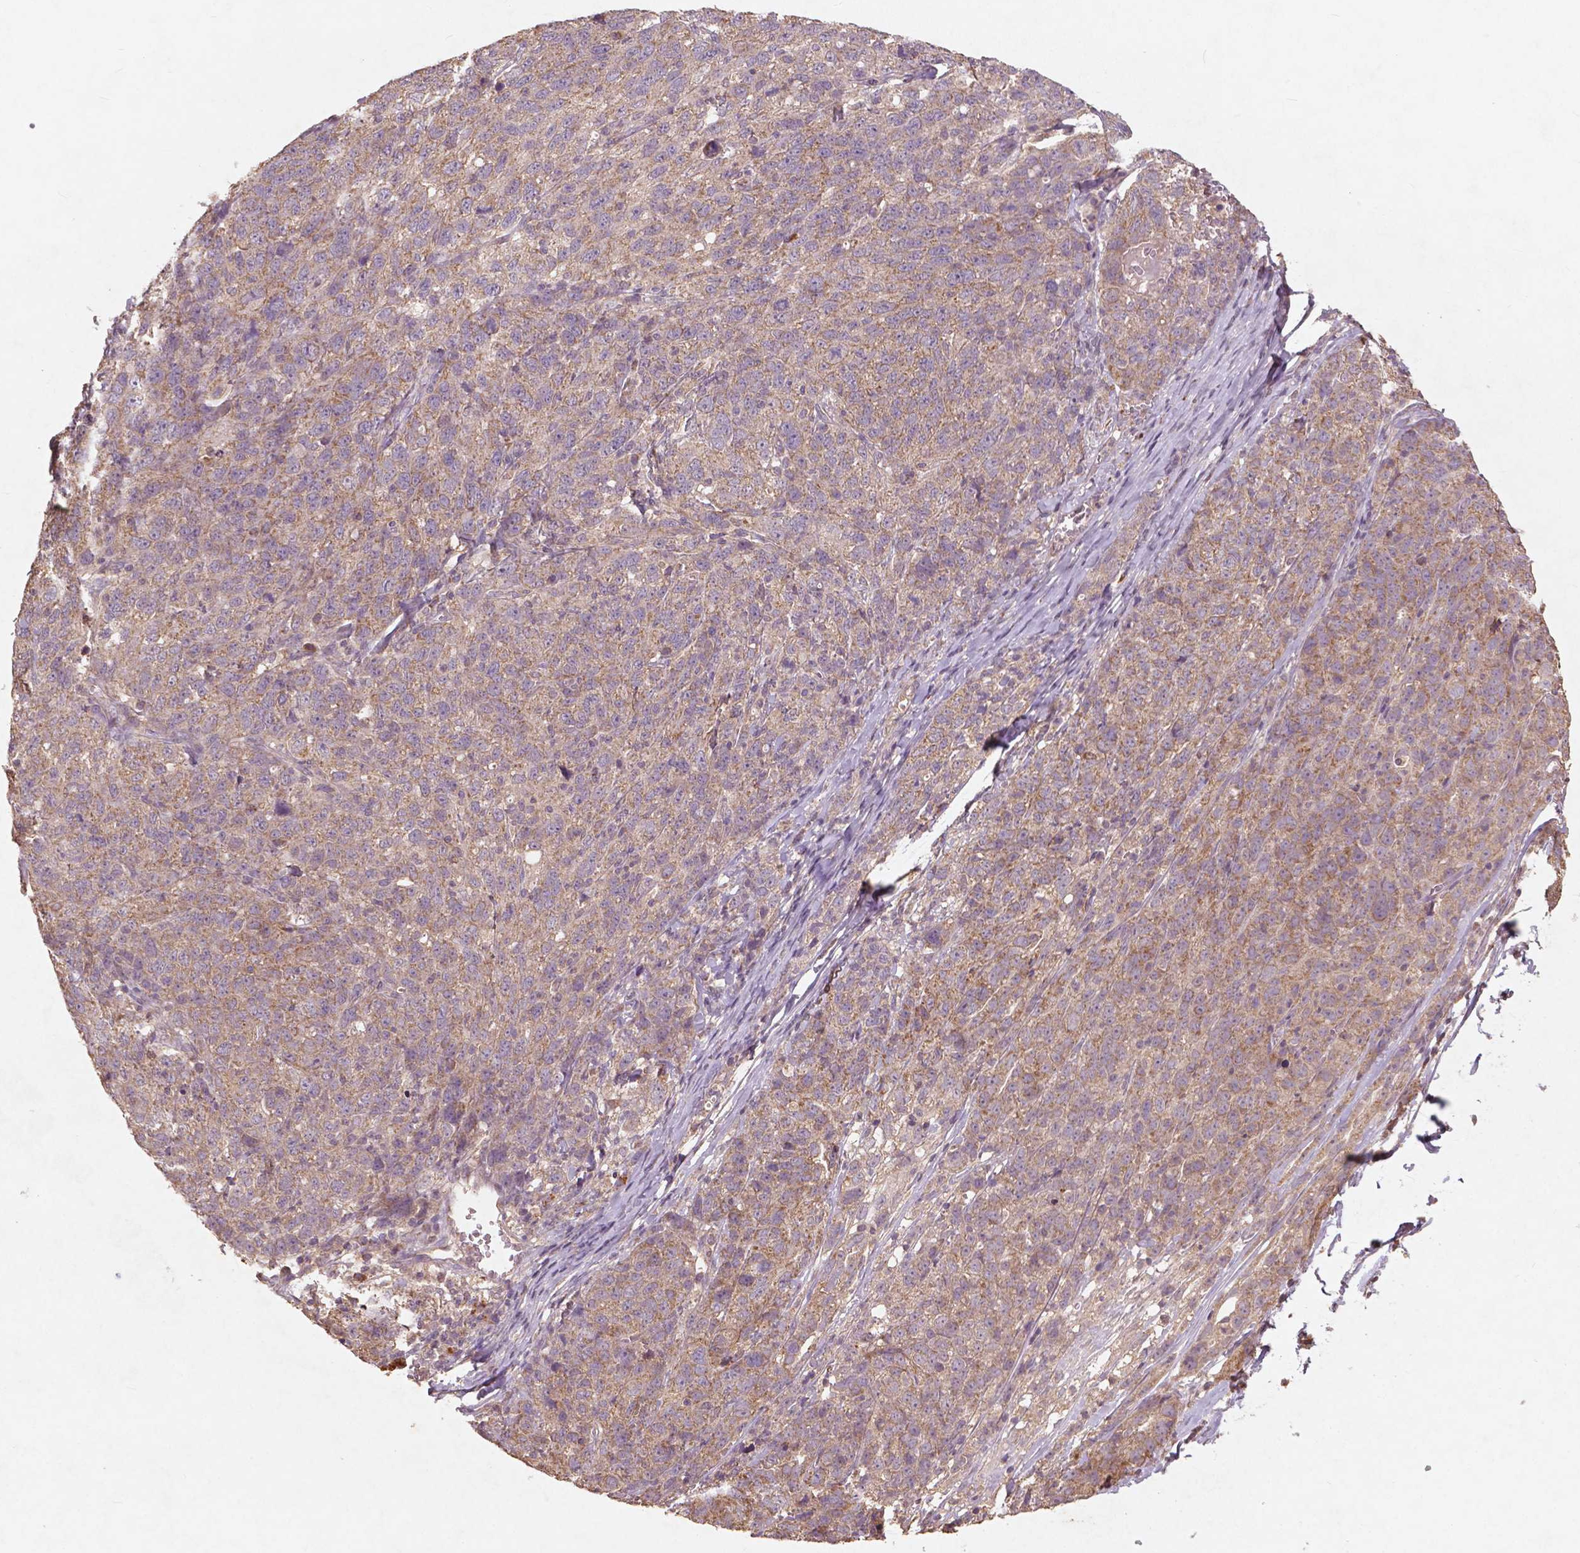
{"staining": {"intensity": "moderate", "quantity": ">75%", "location": "cytoplasmic/membranous"}, "tissue": "ovarian cancer", "cell_type": "Tumor cells", "image_type": "cancer", "snomed": [{"axis": "morphology", "description": "Cystadenocarcinoma, serous, NOS"}, {"axis": "topography", "description": "Ovary"}], "caption": "DAB immunohistochemical staining of ovarian cancer displays moderate cytoplasmic/membranous protein staining in about >75% of tumor cells.", "gene": "ST6GALNAC5", "patient": {"sex": "female", "age": 71}}